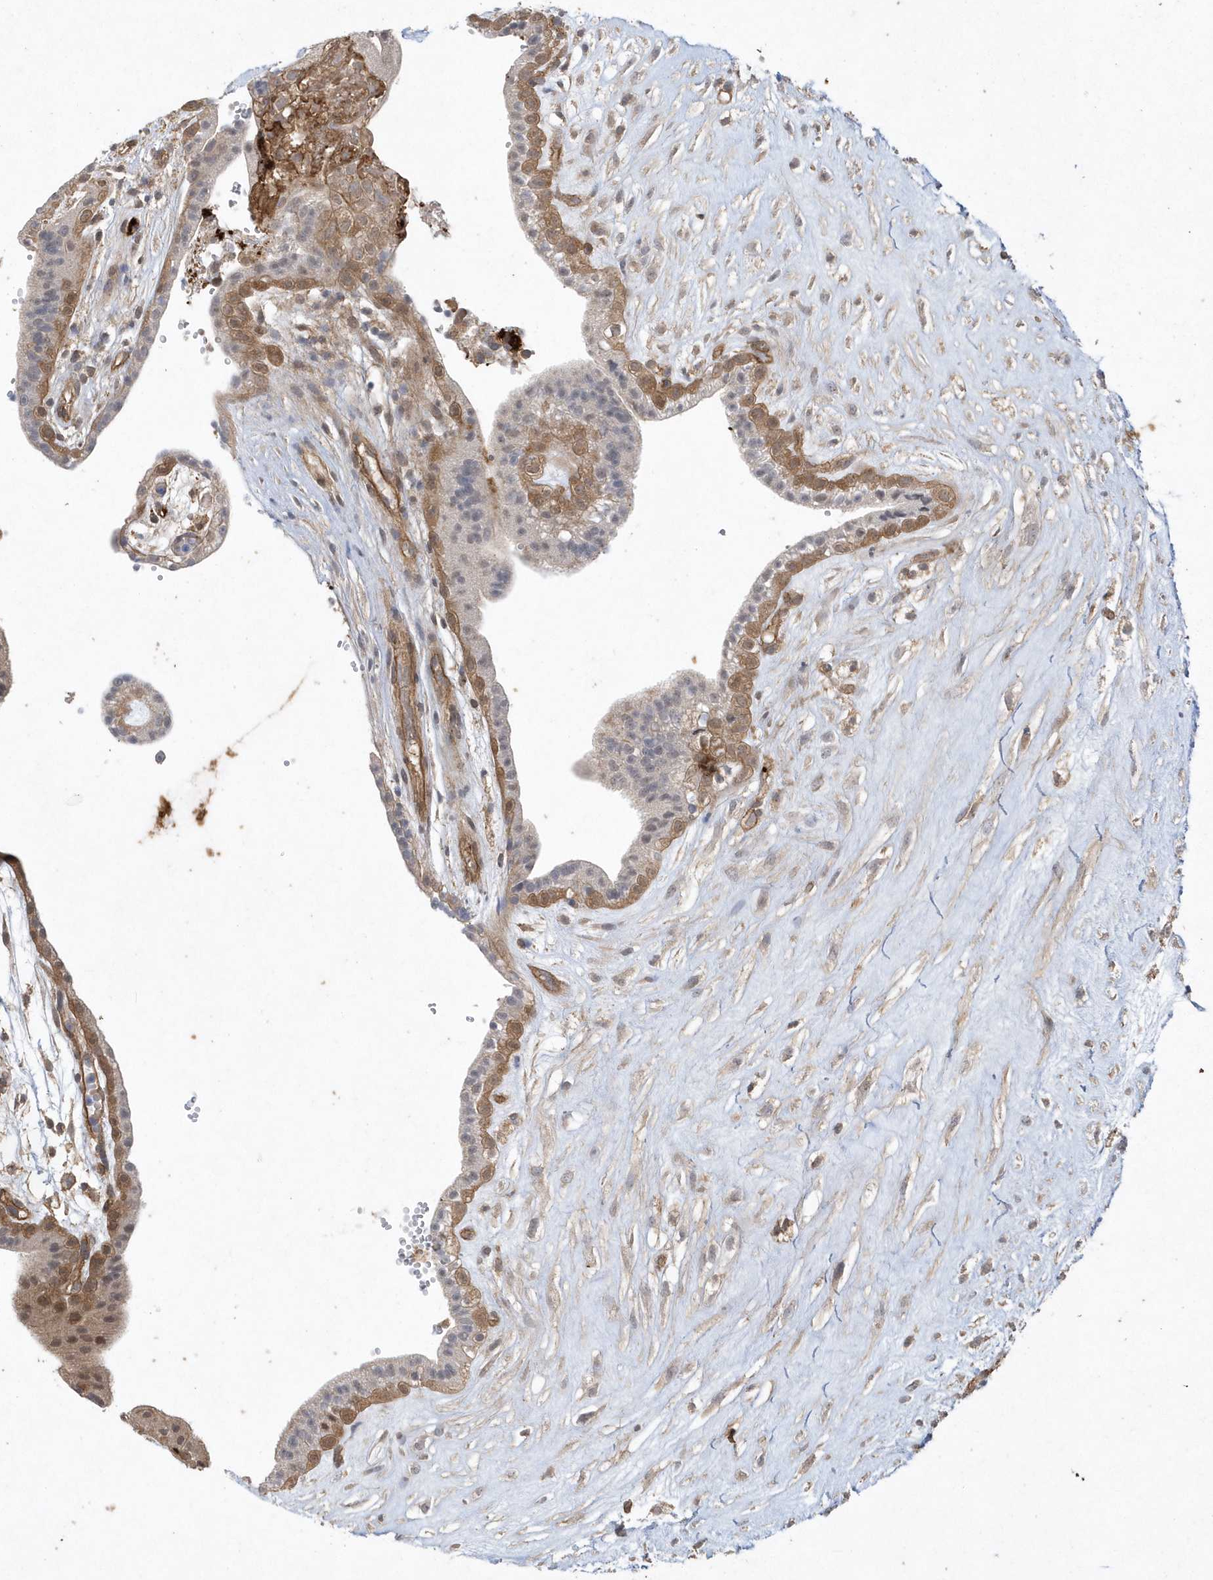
{"staining": {"intensity": "moderate", "quantity": ">75%", "location": "cytoplasmic/membranous,nuclear"}, "tissue": "placenta", "cell_type": "Decidual cells", "image_type": "normal", "snomed": [{"axis": "morphology", "description": "Normal tissue, NOS"}, {"axis": "topography", "description": "Placenta"}], "caption": "Immunohistochemistry (IHC) staining of benign placenta, which reveals medium levels of moderate cytoplasmic/membranous,nuclear positivity in approximately >75% of decidual cells indicating moderate cytoplasmic/membranous,nuclear protein staining. The staining was performed using DAB (3,3'-diaminobenzidine) (brown) for protein detection and nuclei were counterstained in hematoxylin (blue).", "gene": "ACYP1", "patient": {"sex": "female", "age": 18}}